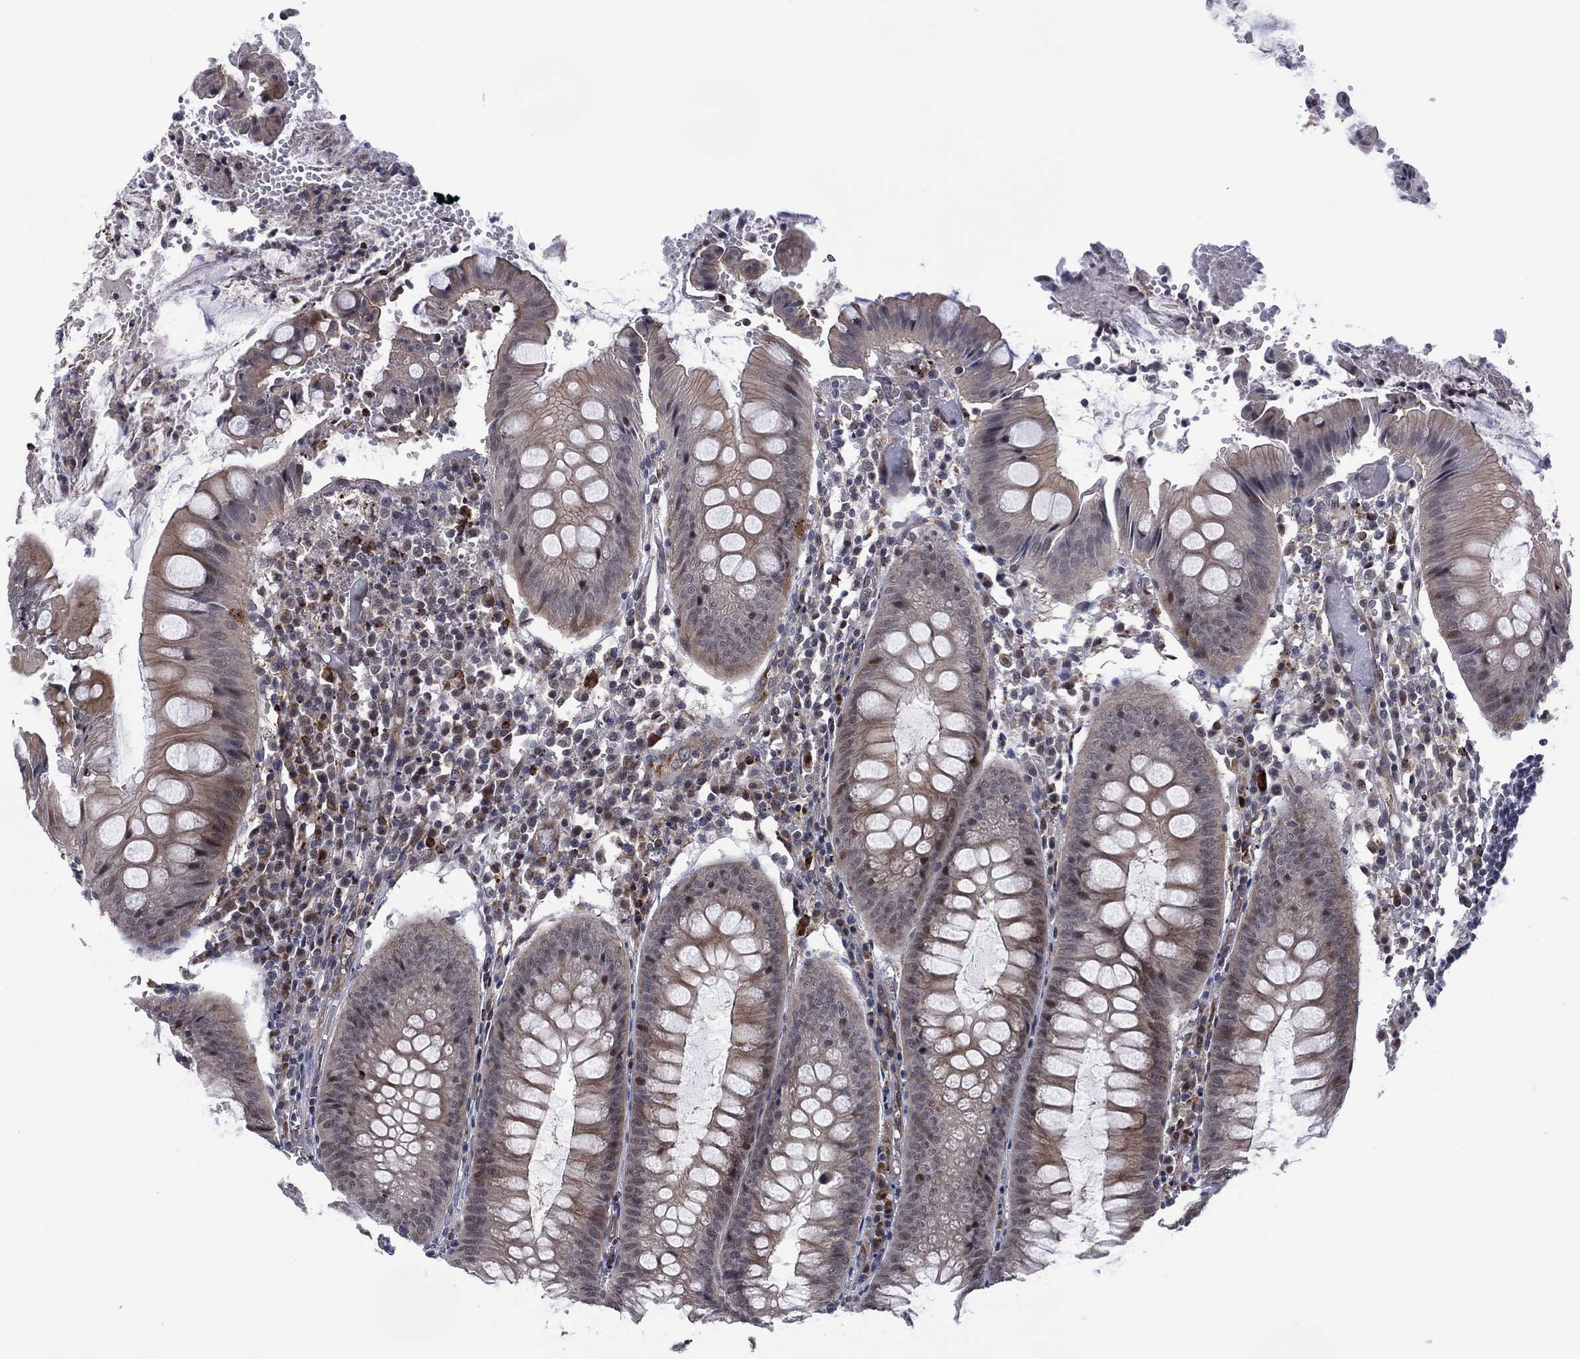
{"staining": {"intensity": "weak", "quantity": "<25%", "location": "cytoplasmic/membranous"}, "tissue": "appendix", "cell_type": "Glandular cells", "image_type": "normal", "snomed": [{"axis": "morphology", "description": "Normal tissue, NOS"}, {"axis": "morphology", "description": "Inflammation, NOS"}, {"axis": "topography", "description": "Appendix"}], "caption": "IHC histopathology image of benign appendix: appendix stained with DAB (3,3'-diaminobenzidine) displays no significant protein positivity in glandular cells.", "gene": "DPP4", "patient": {"sex": "male", "age": 16}}